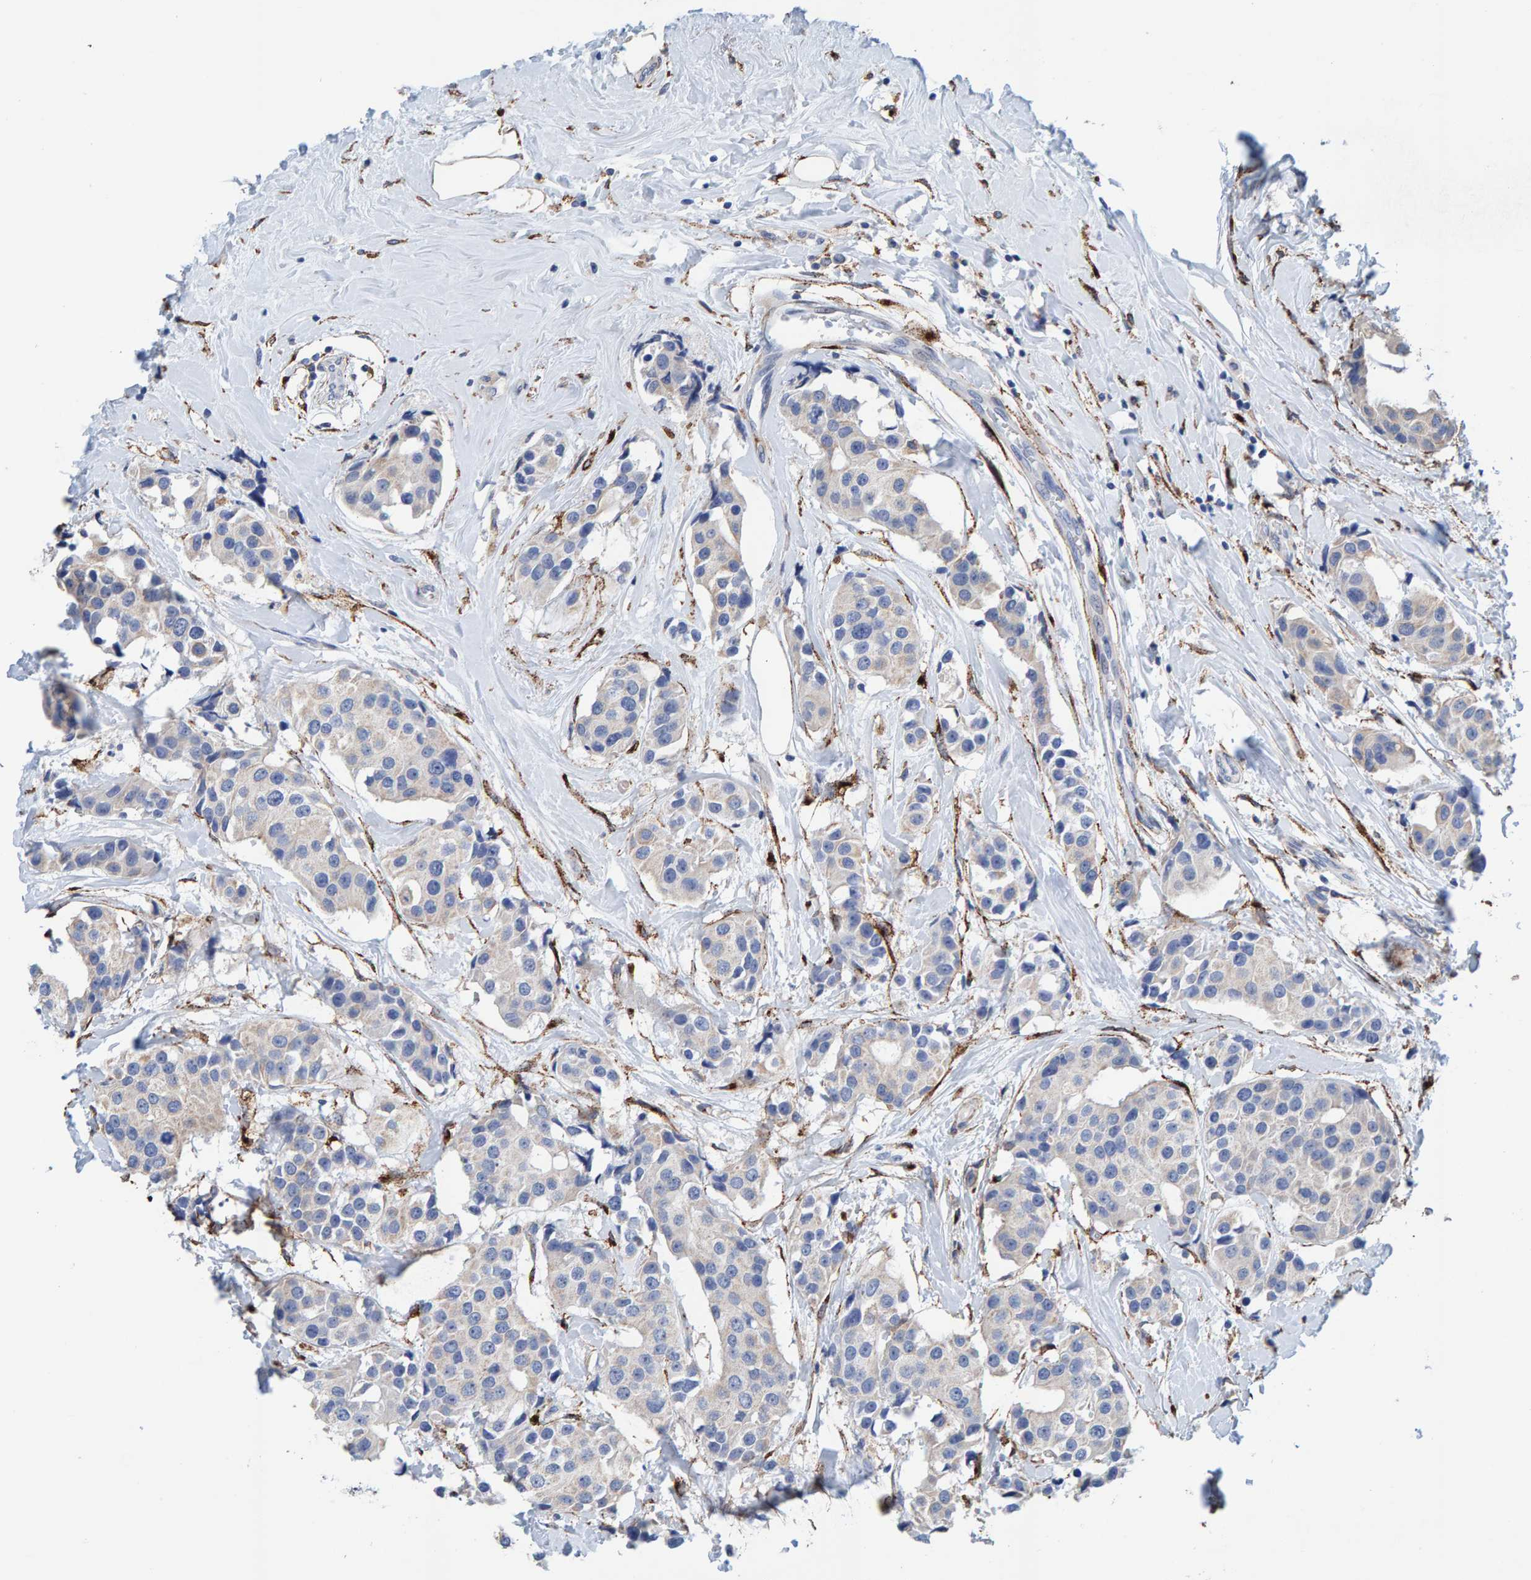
{"staining": {"intensity": "negative", "quantity": "none", "location": "none"}, "tissue": "breast cancer", "cell_type": "Tumor cells", "image_type": "cancer", "snomed": [{"axis": "morphology", "description": "Normal tissue, NOS"}, {"axis": "morphology", "description": "Duct carcinoma"}, {"axis": "topography", "description": "Breast"}], "caption": "This is an immunohistochemistry (IHC) photomicrograph of breast cancer (invasive ductal carcinoma). There is no positivity in tumor cells.", "gene": "LRP1", "patient": {"sex": "female", "age": 39}}